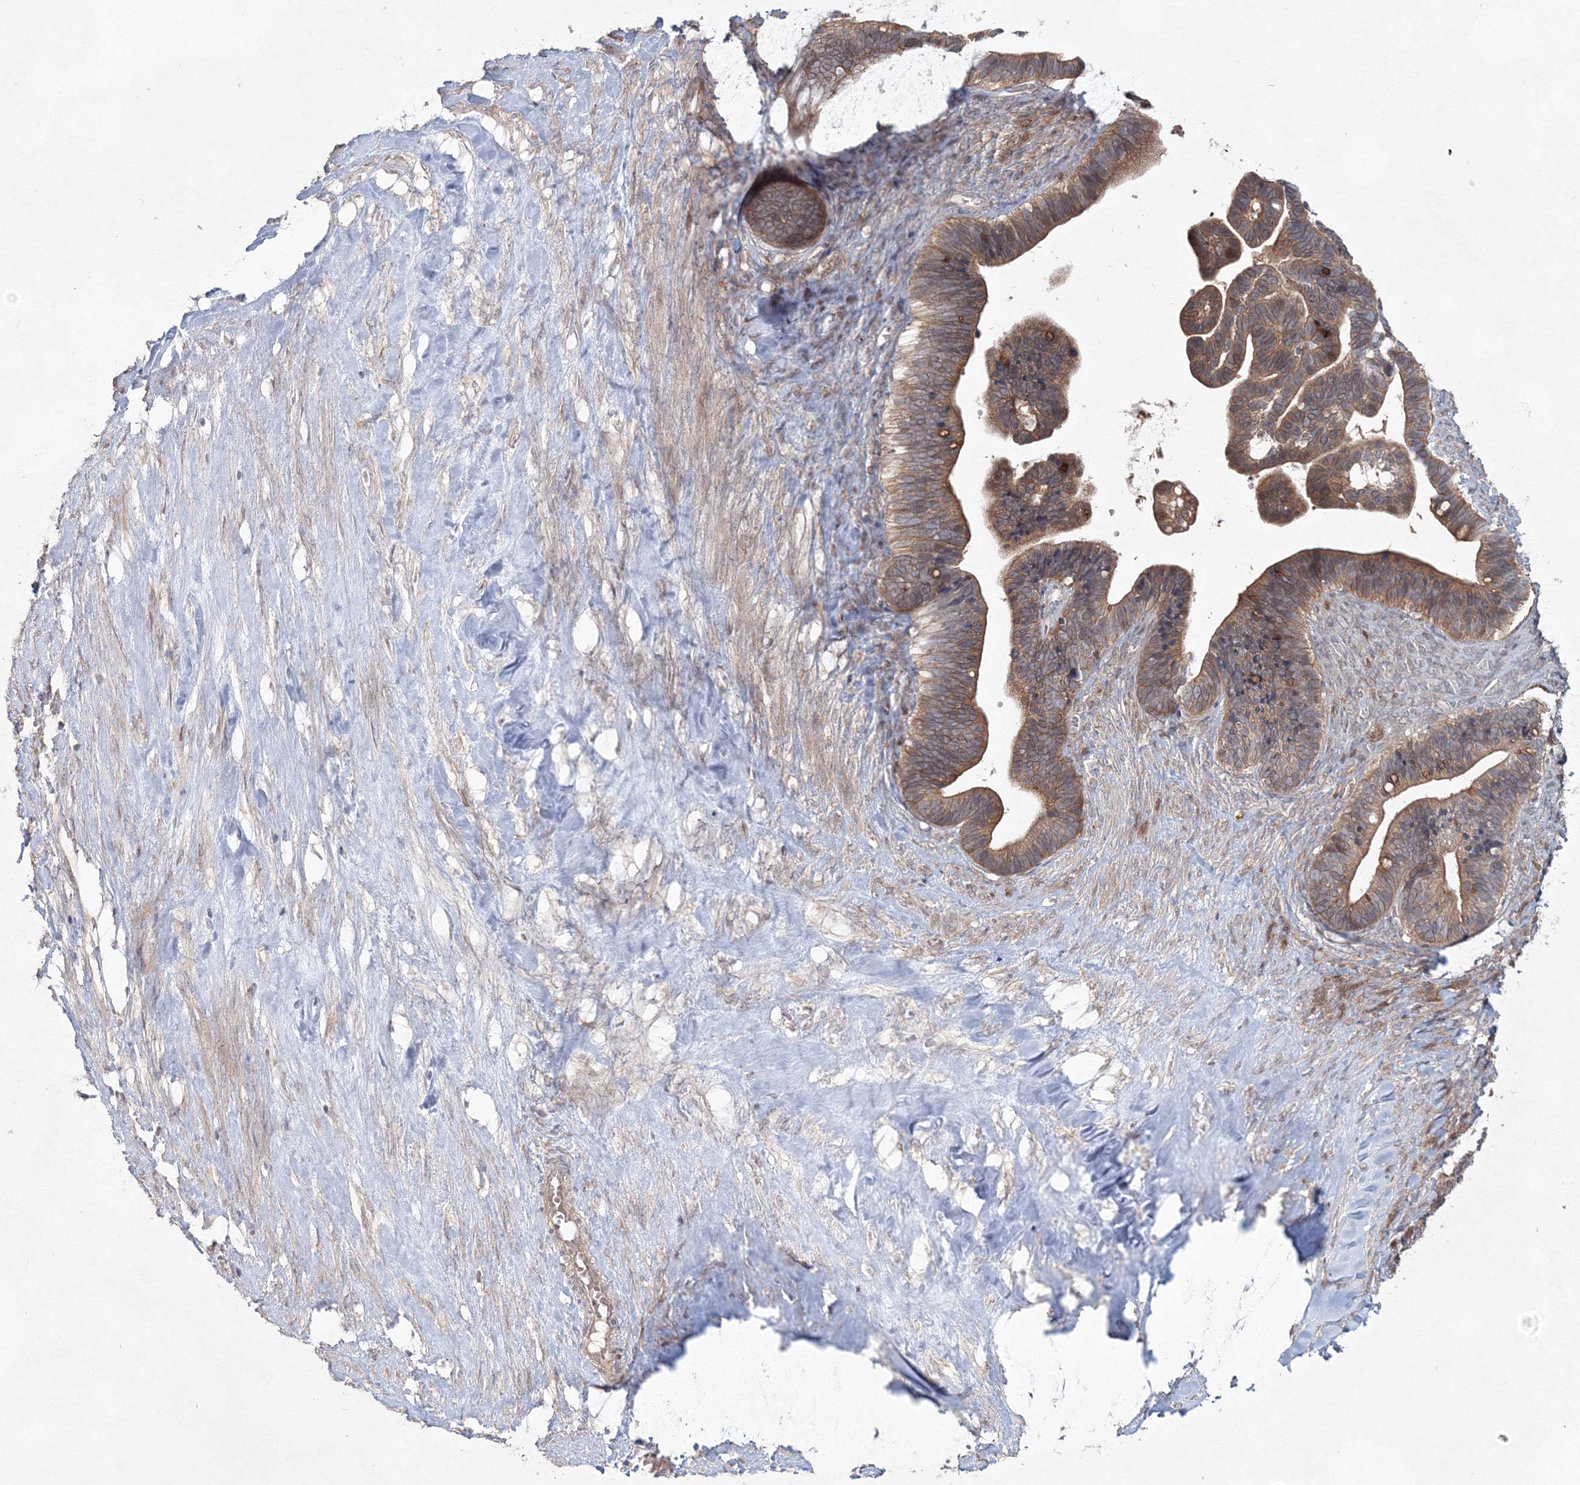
{"staining": {"intensity": "moderate", "quantity": ">75%", "location": "cytoplasmic/membranous"}, "tissue": "ovarian cancer", "cell_type": "Tumor cells", "image_type": "cancer", "snomed": [{"axis": "morphology", "description": "Cystadenocarcinoma, serous, NOS"}, {"axis": "topography", "description": "Ovary"}], "caption": "Ovarian cancer (serous cystadenocarcinoma) stained with a brown dye shows moderate cytoplasmic/membranous positive staining in about >75% of tumor cells.", "gene": "MKRN2", "patient": {"sex": "female", "age": 56}}